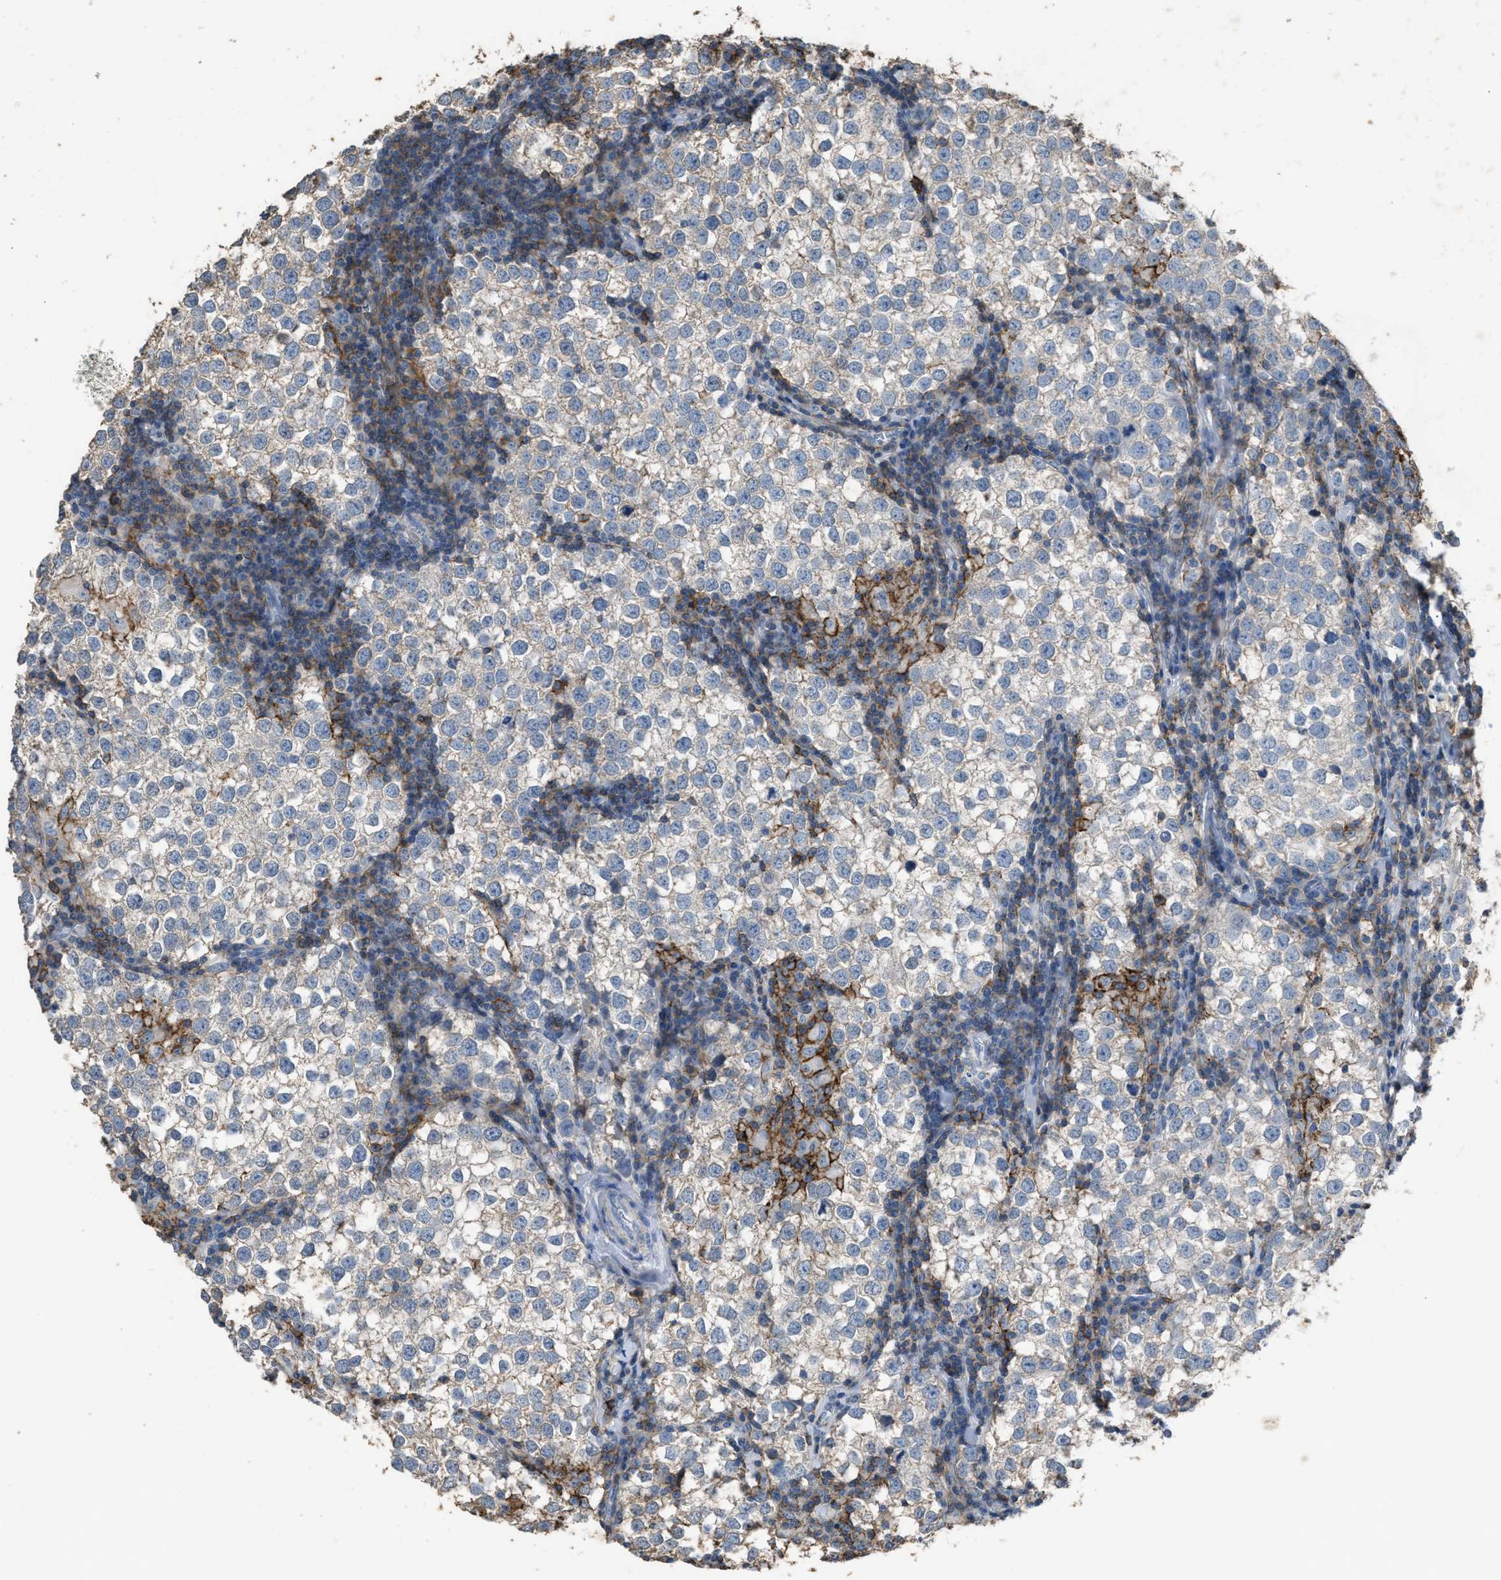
{"staining": {"intensity": "weak", "quantity": "<25%", "location": "cytoplasmic/membranous"}, "tissue": "testis cancer", "cell_type": "Tumor cells", "image_type": "cancer", "snomed": [{"axis": "morphology", "description": "Seminoma, NOS"}, {"axis": "morphology", "description": "Carcinoma, Embryonal, NOS"}, {"axis": "topography", "description": "Testis"}], "caption": "Immunohistochemistry image of human embryonal carcinoma (testis) stained for a protein (brown), which reveals no positivity in tumor cells. The staining was performed using DAB (3,3'-diaminobenzidine) to visualize the protein expression in brown, while the nuclei were stained in blue with hematoxylin (Magnification: 20x).", "gene": "OR51E1", "patient": {"sex": "male", "age": 36}}